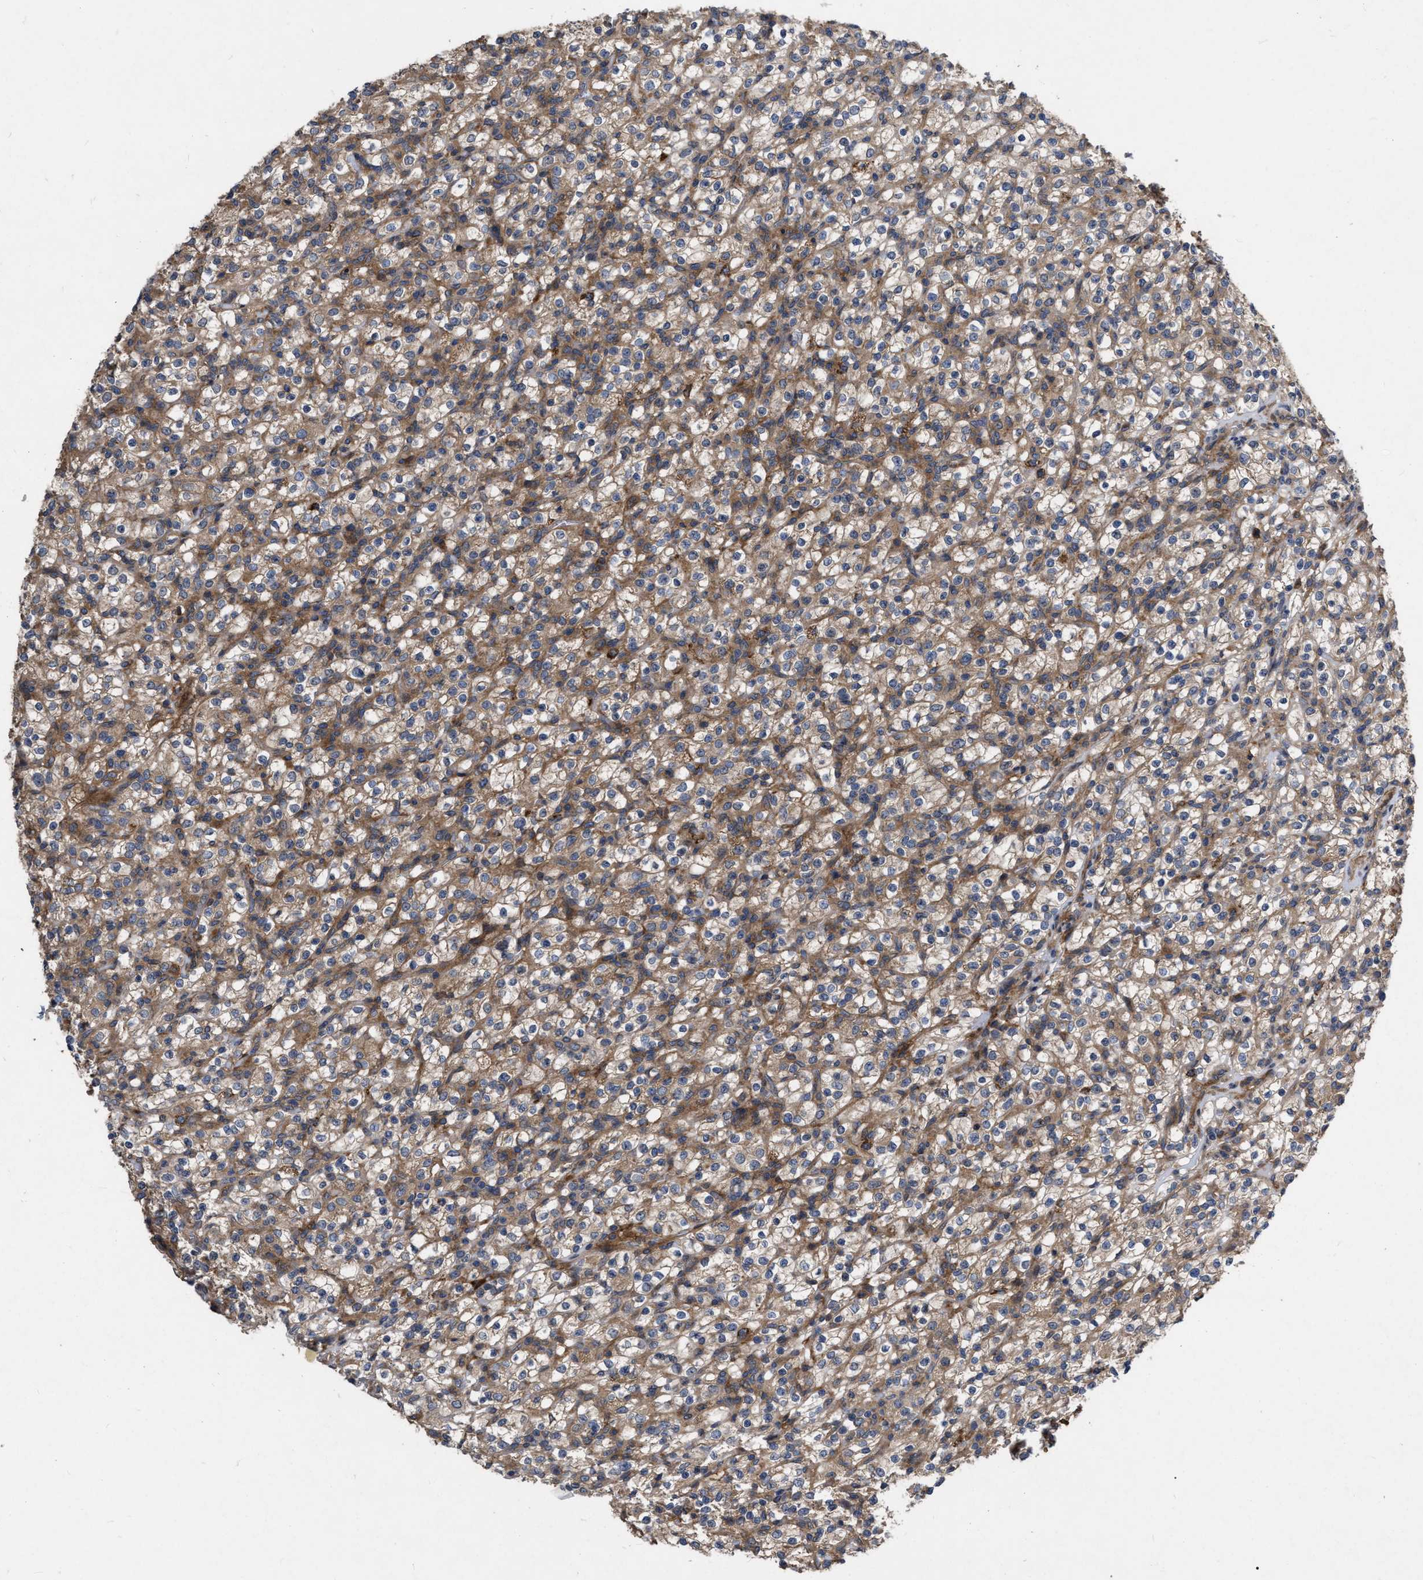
{"staining": {"intensity": "weak", "quantity": ">75%", "location": "cytoplasmic/membranous"}, "tissue": "renal cancer", "cell_type": "Tumor cells", "image_type": "cancer", "snomed": [{"axis": "morphology", "description": "Normal tissue, NOS"}, {"axis": "morphology", "description": "Adenocarcinoma, NOS"}, {"axis": "topography", "description": "Kidney"}], "caption": "A low amount of weak cytoplasmic/membranous positivity is identified in approximately >75% of tumor cells in renal adenocarcinoma tissue.", "gene": "CDKN2C", "patient": {"sex": "female", "age": 72}}